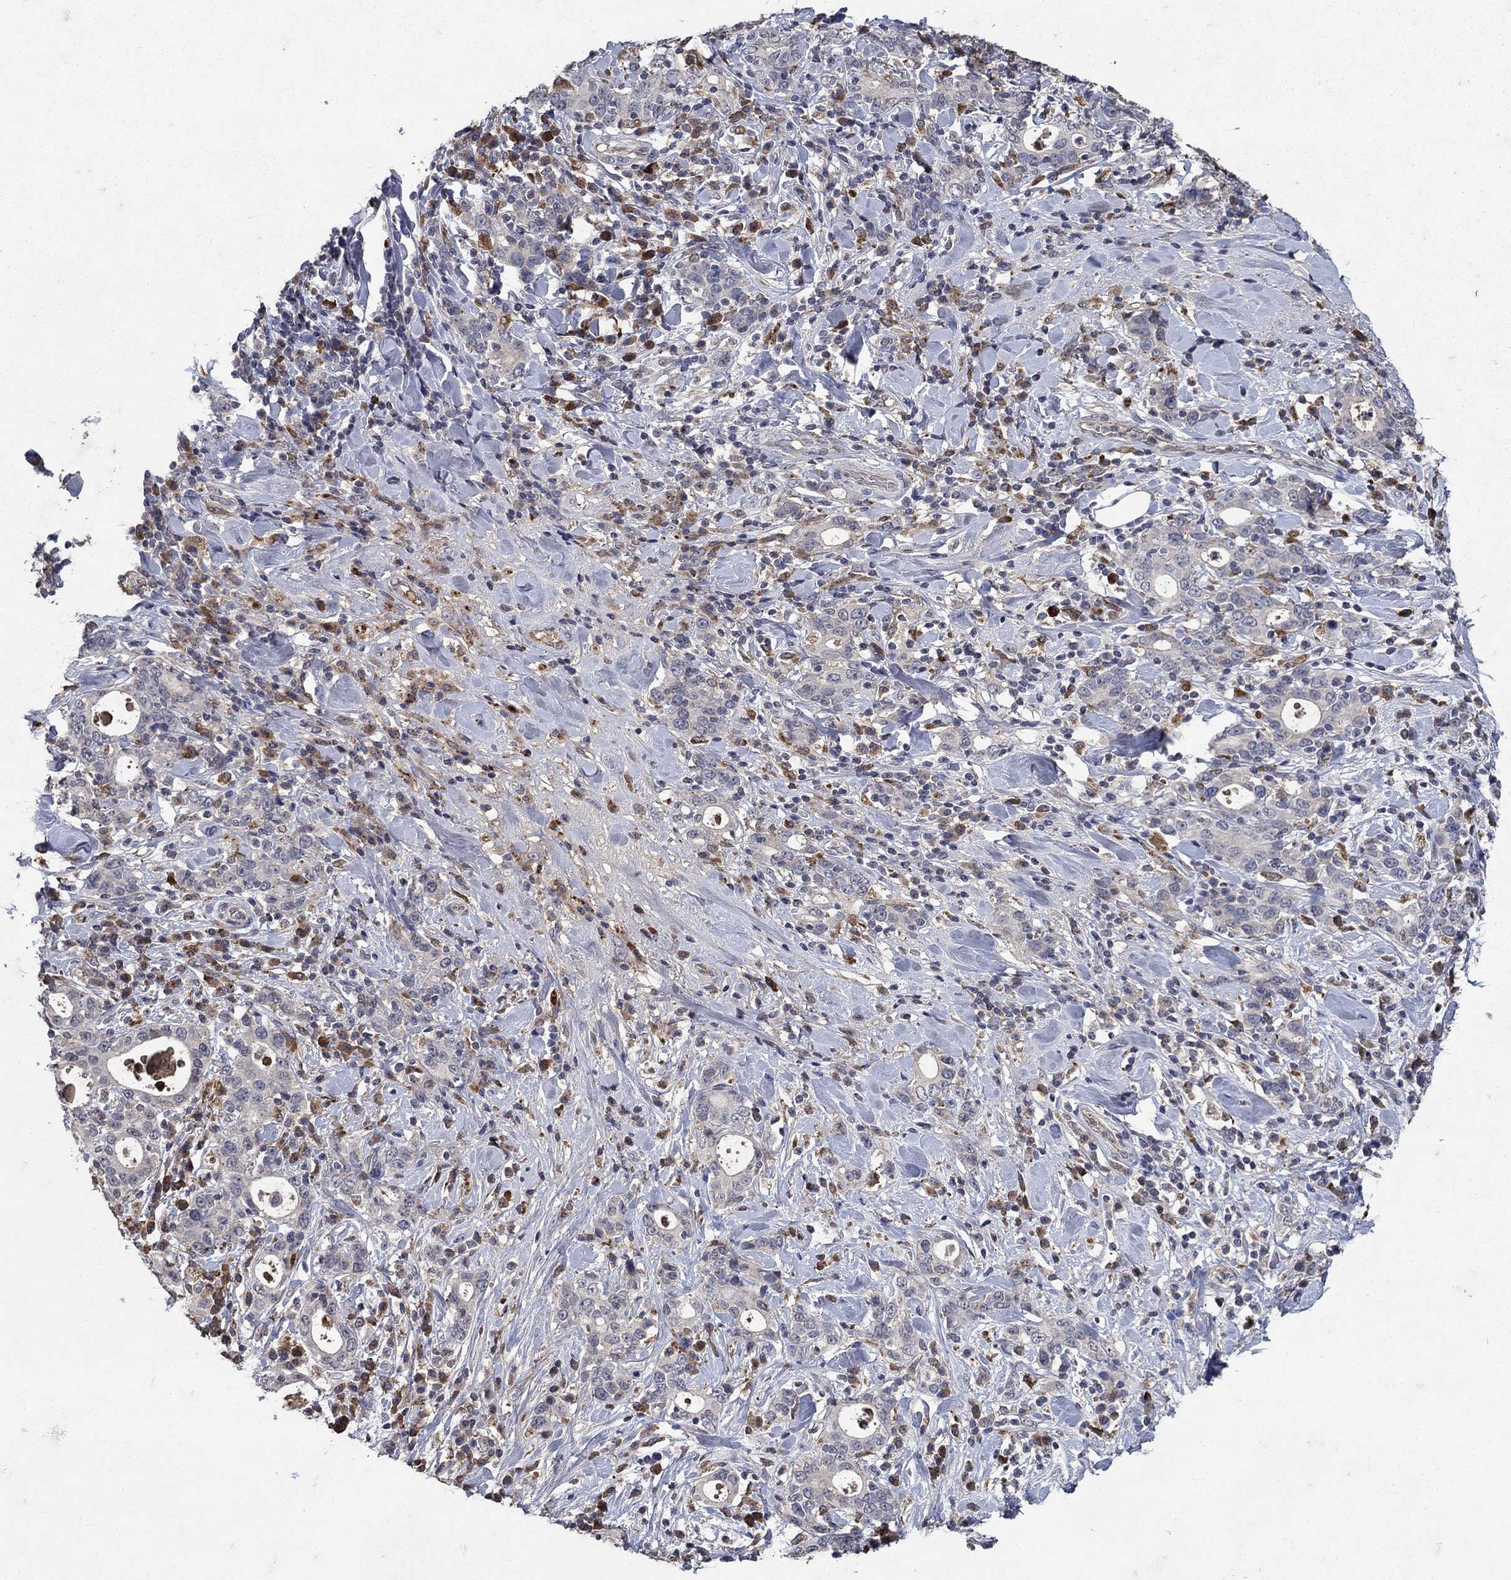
{"staining": {"intensity": "negative", "quantity": "none", "location": "none"}, "tissue": "stomach cancer", "cell_type": "Tumor cells", "image_type": "cancer", "snomed": [{"axis": "morphology", "description": "Adenocarcinoma, NOS"}, {"axis": "topography", "description": "Stomach"}], "caption": "Tumor cells are negative for brown protein staining in adenocarcinoma (stomach).", "gene": "NPC2", "patient": {"sex": "male", "age": 79}}